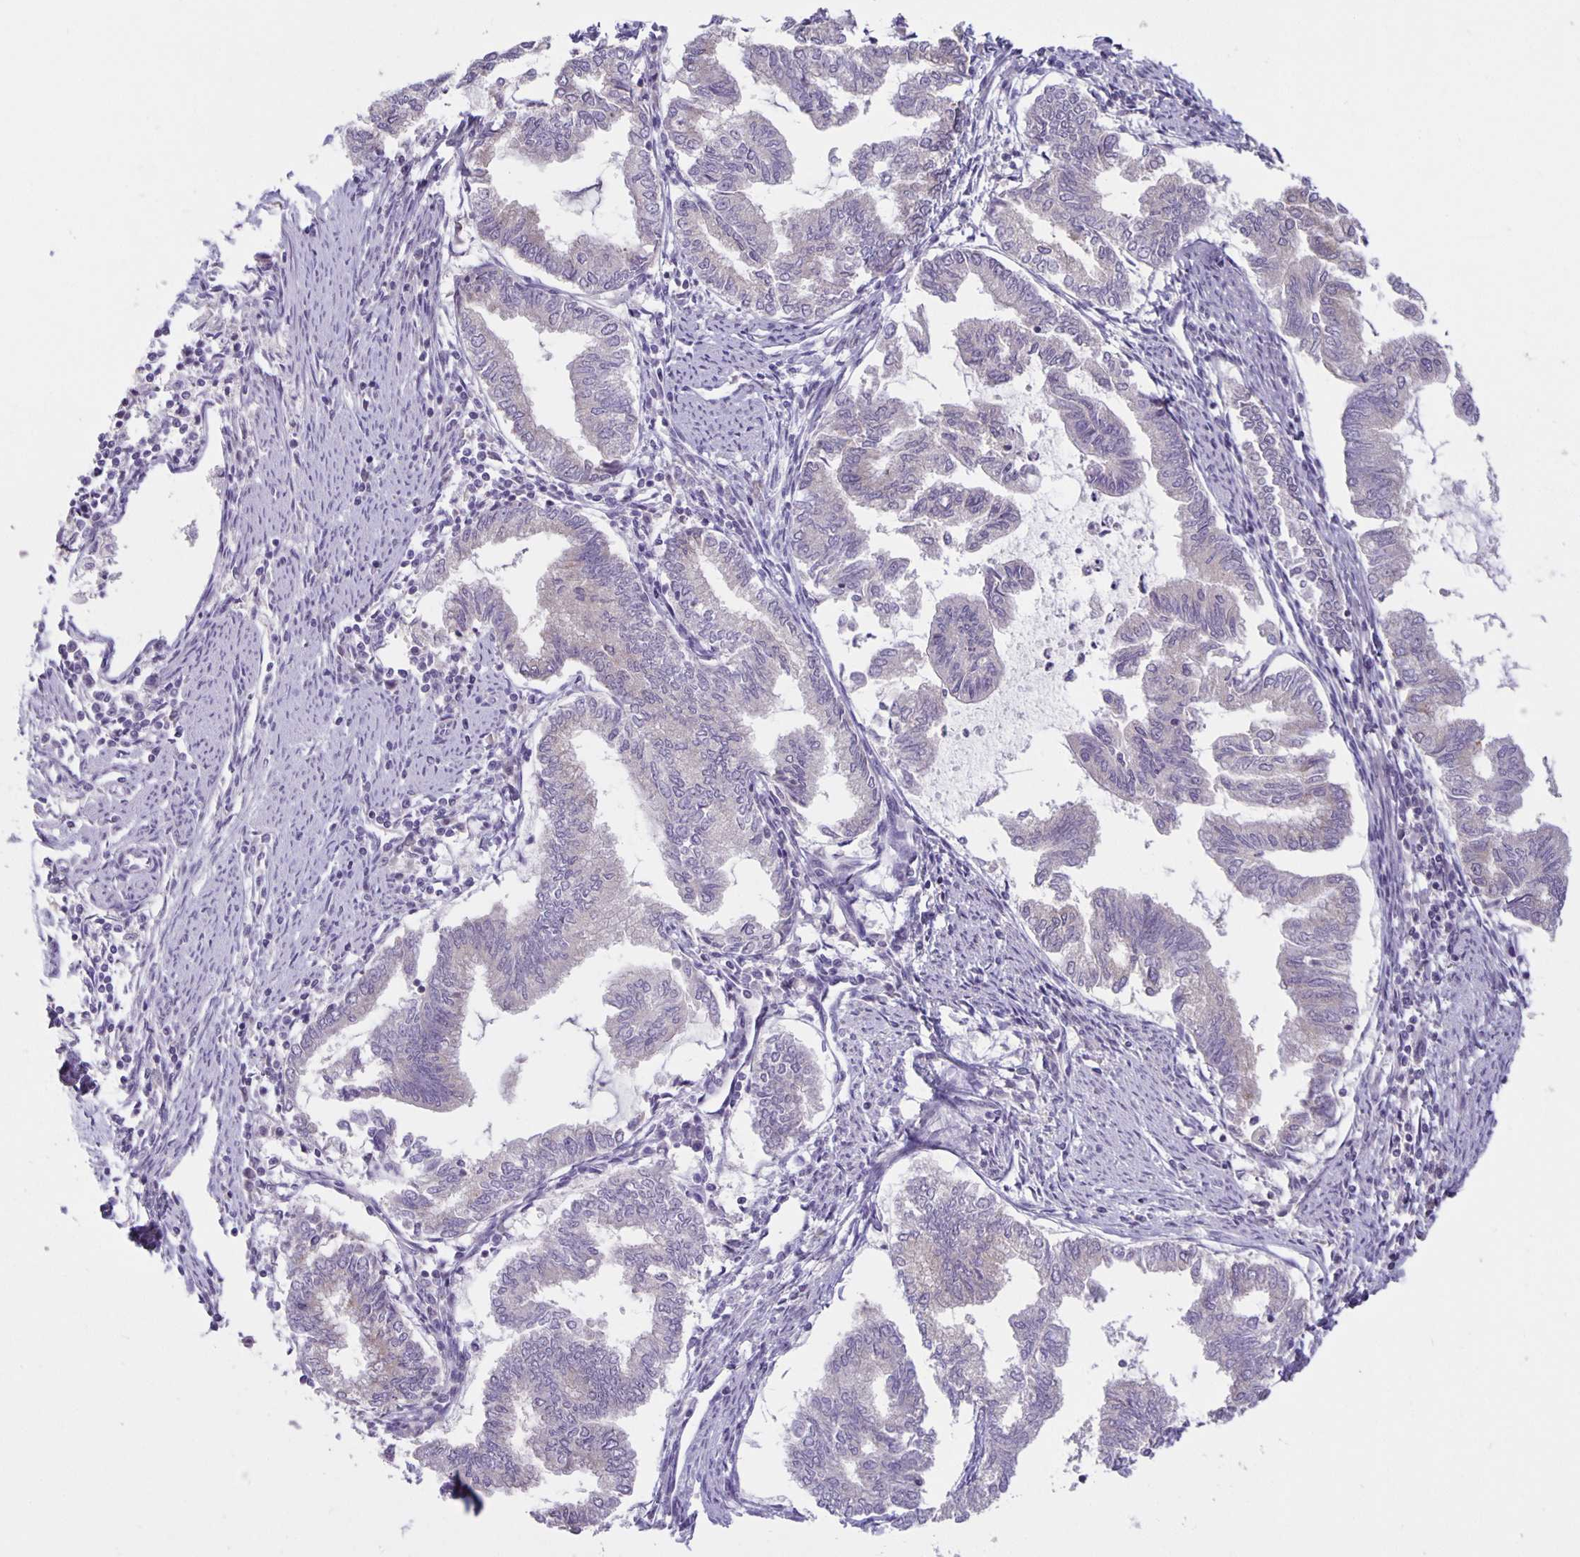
{"staining": {"intensity": "negative", "quantity": "none", "location": "none"}, "tissue": "endometrial cancer", "cell_type": "Tumor cells", "image_type": "cancer", "snomed": [{"axis": "morphology", "description": "Adenocarcinoma, NOS"}, {"axis": "topography", "description": "Endometrium"}], "caption": "Image shows no protein expression in tumor cells of endometrial adenocarcinoma tissue.", "gene": "ARVCF", "patient": {"sex": "female", "age": 79}}